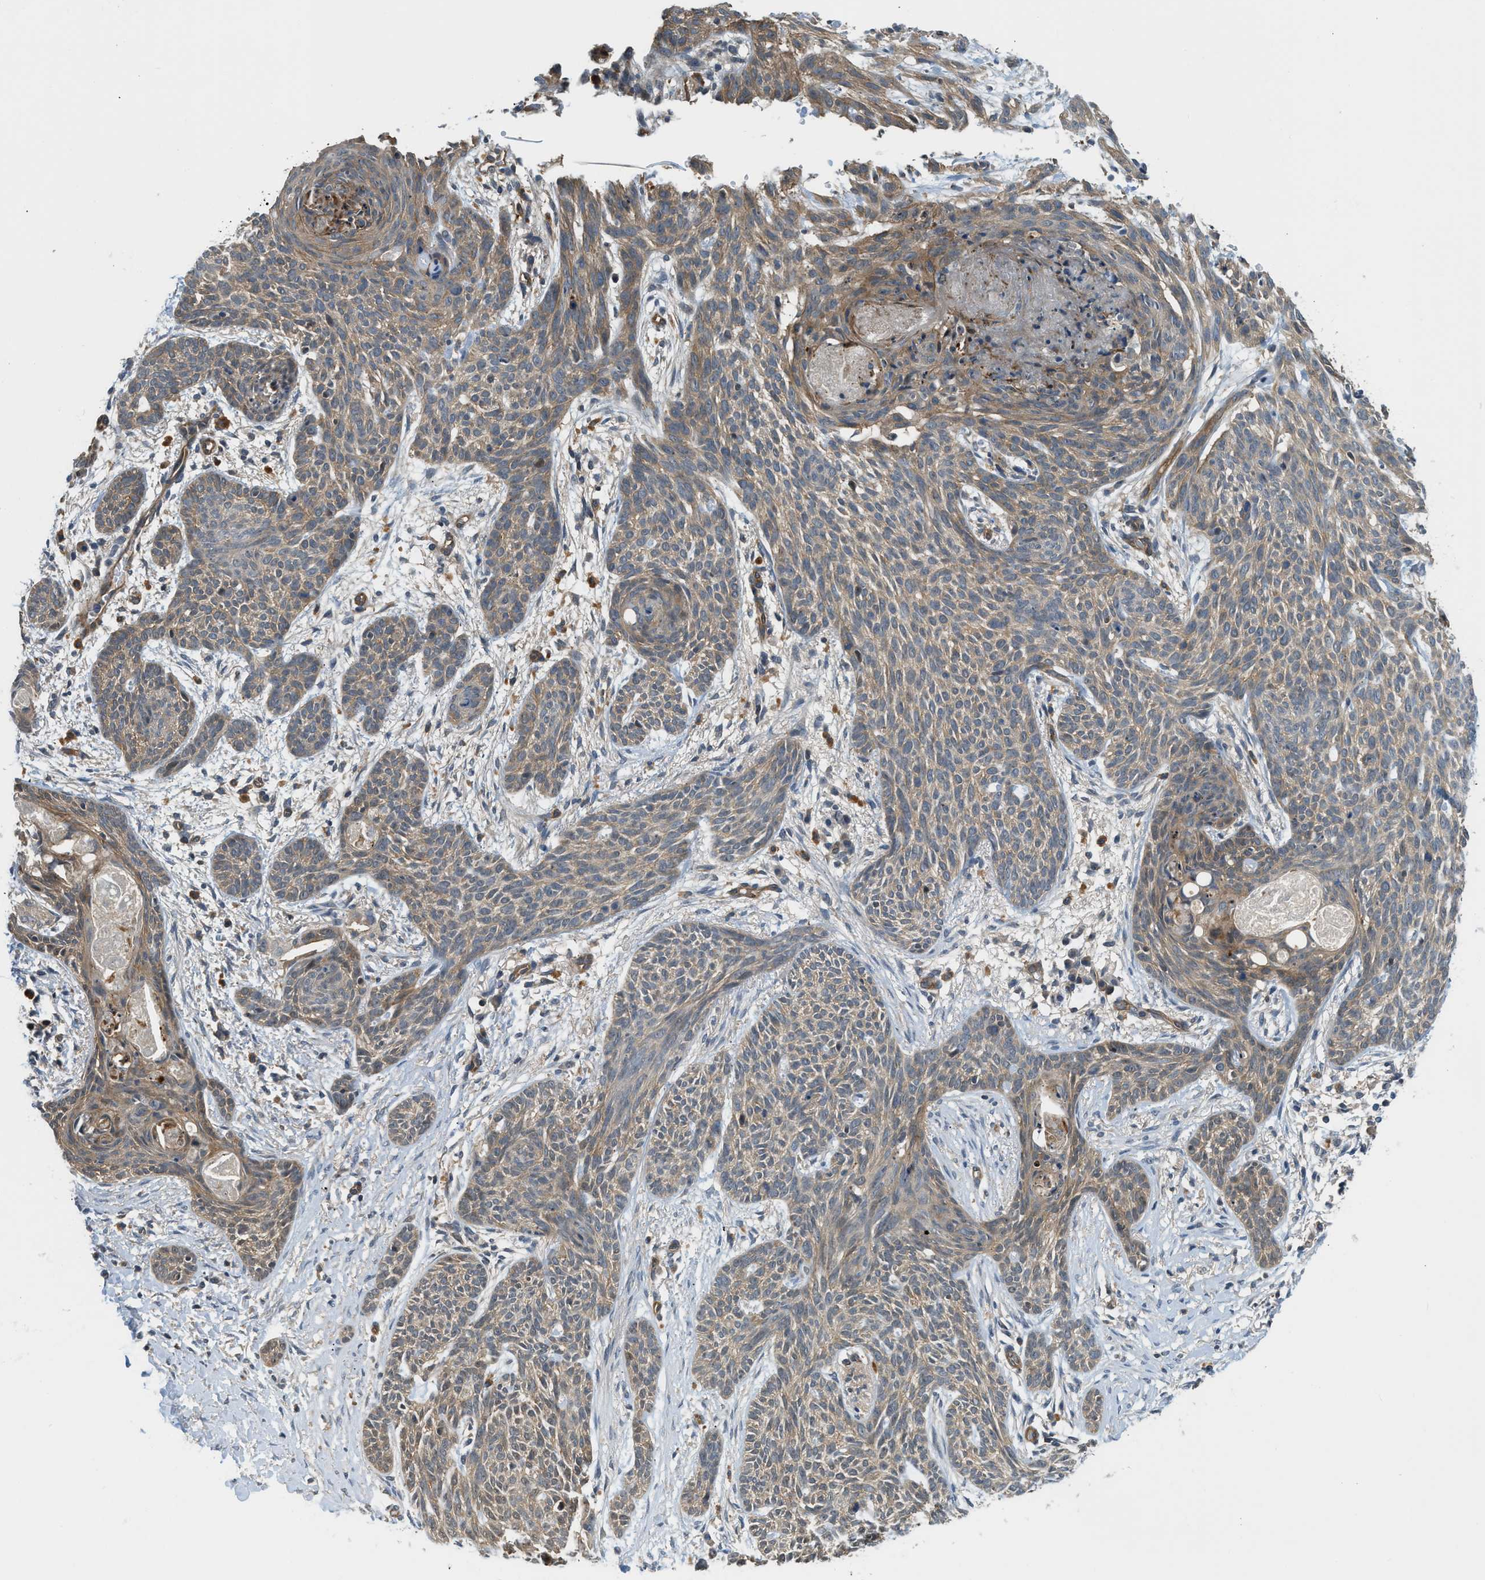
{"staining": {"intensity": "weak", "quantity": ">75%", "location": "cytoplasmic/membranous"}, "tissue": "skin cancer", "cell_type": "Tumor cells", "image_type": "cancer", "snomed": [{"axis": "morphology", "description": "Basal cell carcinoma"}, {"axis": "topography", "description": "Skin"}], "caption": "Protein analysis of skin cancer tissue shows weak cytoplasmic/membranous expression in approximately >75% of tumor cells.", "gene": "CBLB", "patient": {"sex": "female", "age": 84}}